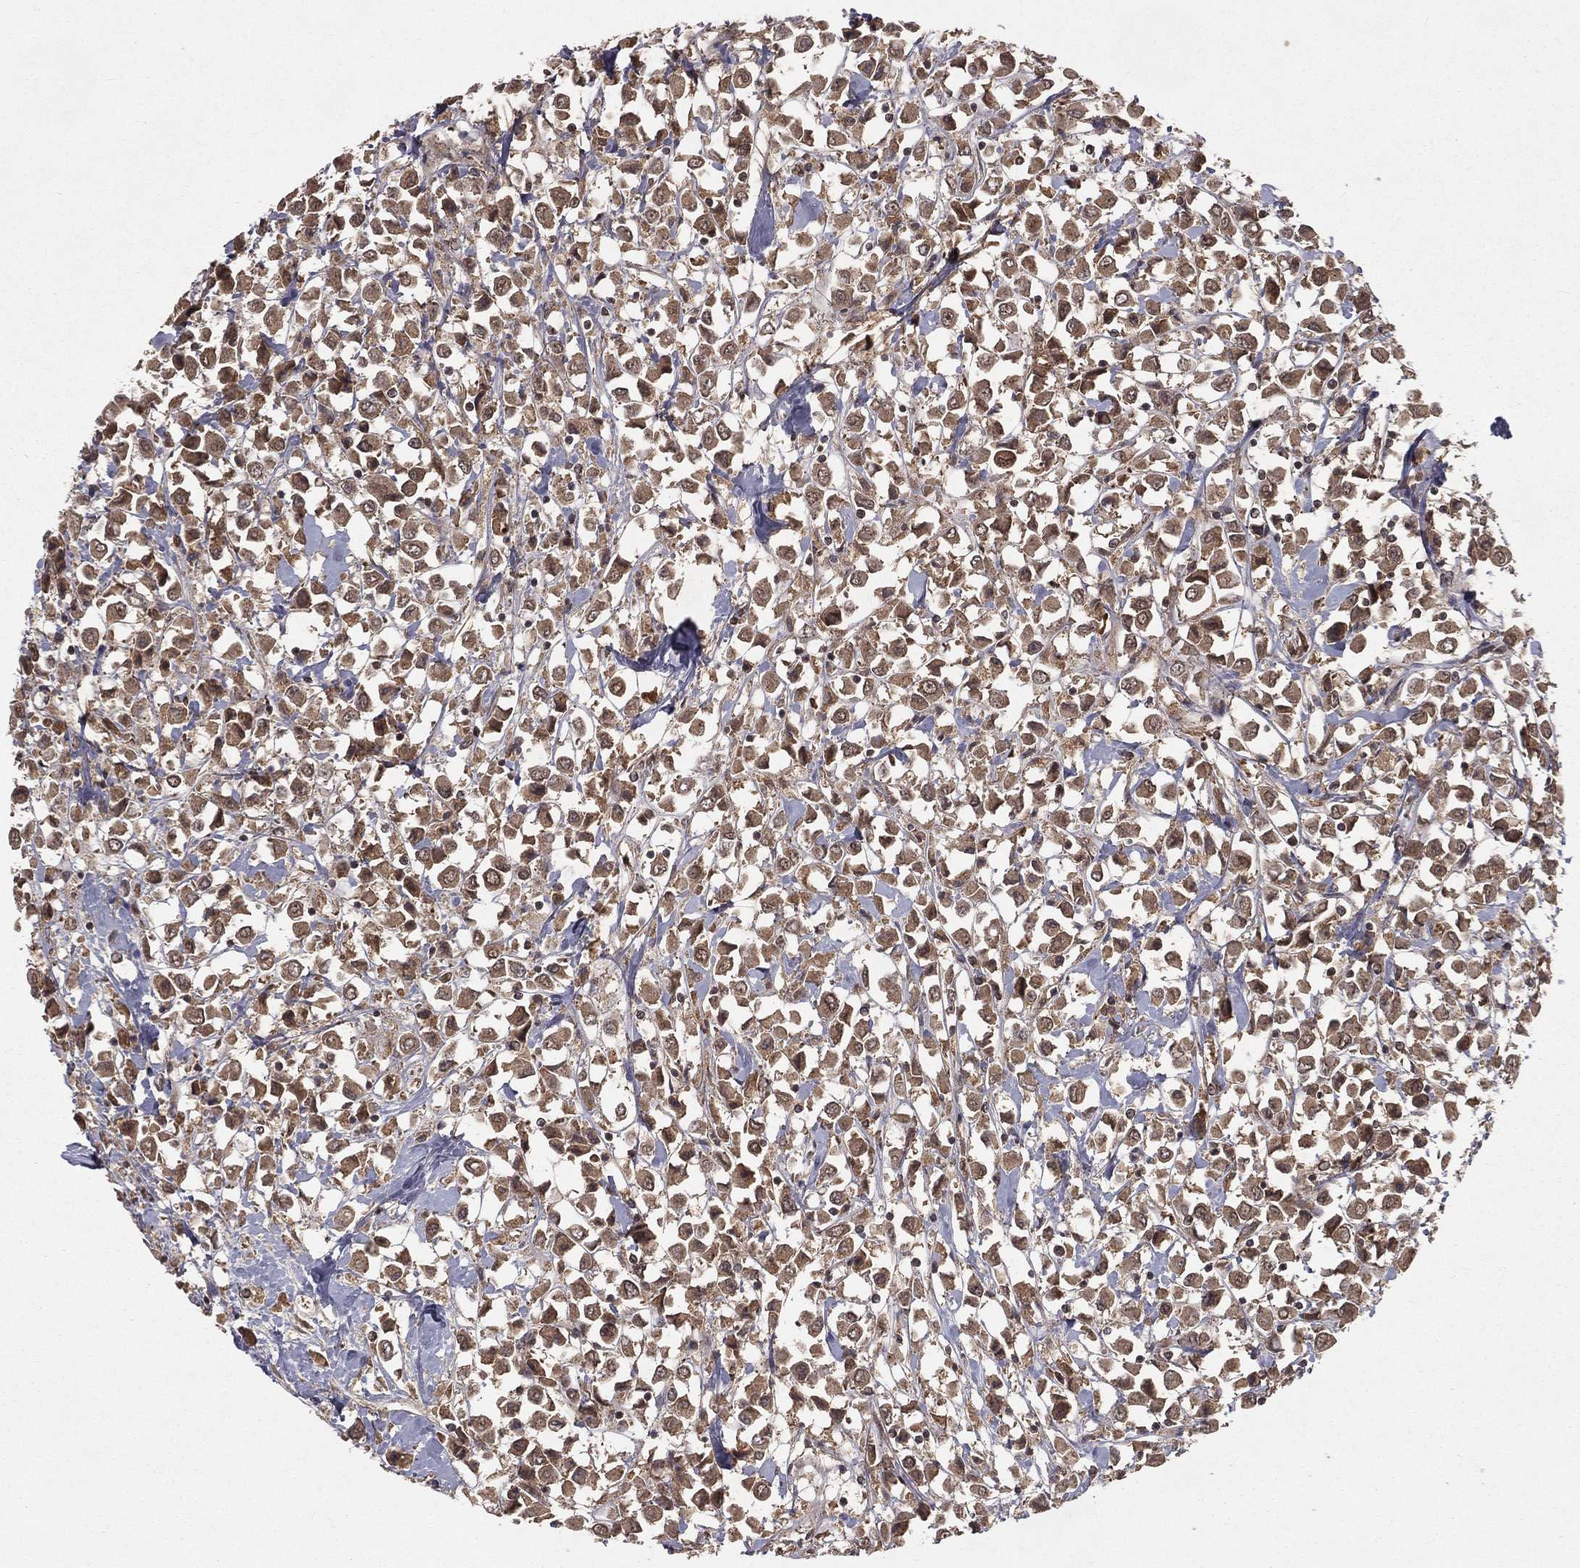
{"staining": {"intensity": "moderate", "quantity": ">75%", "location": "cytoplasmic/membranous"}, "tissue": "breast cancer", "cell_type": "Tumor cells", "image_type": "cancer", "snomed": [{"axis": "morphology", "description": "Duct carcinoma"}, {"axis": "topography", "description": "Breast"}], "caption": "Human breast infiltrating ductal carcinoma stained with a protein marker exhibits moderate staining in tumor cells.", "gene": "ZDHHC15", "patient": {"sex": "female", "age": 61}}